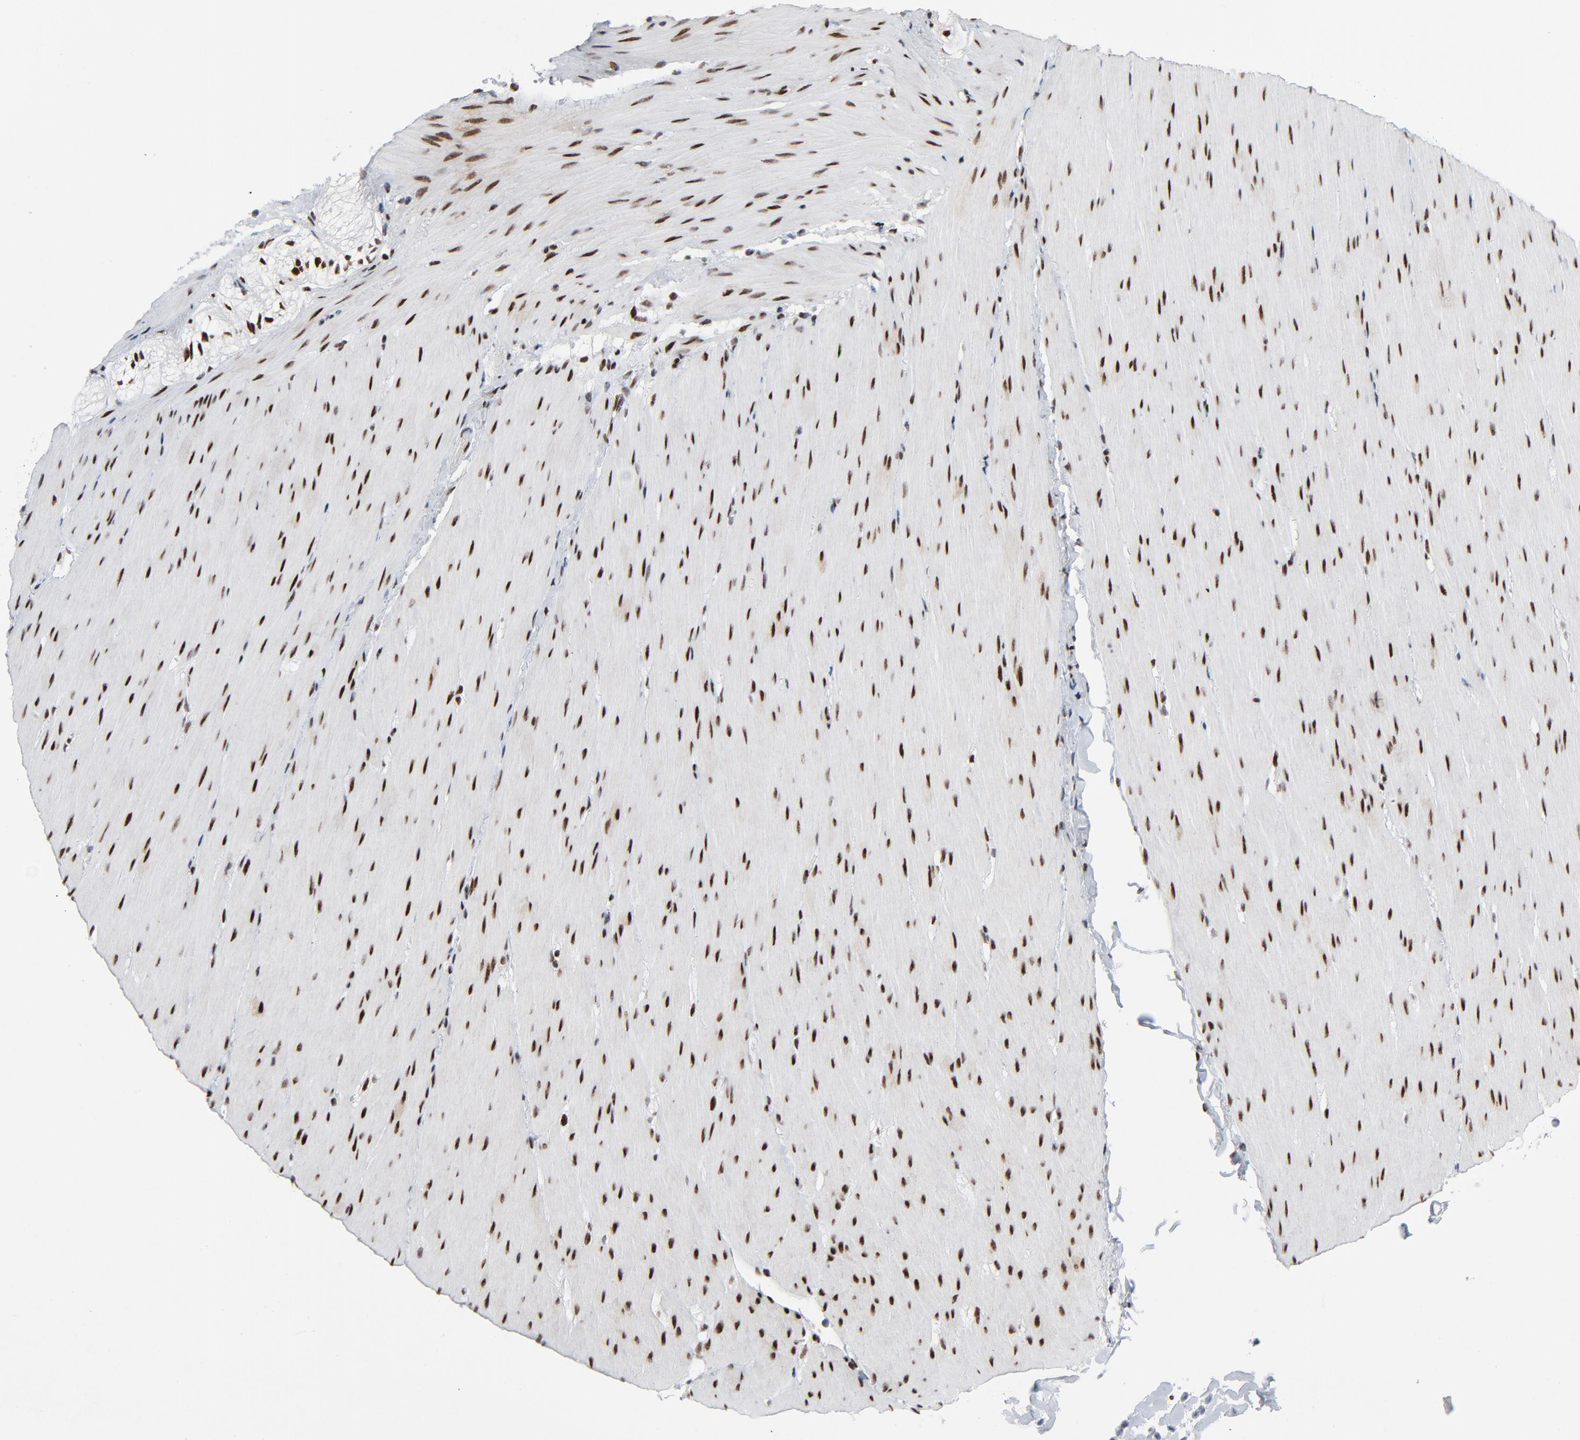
{"staining": {"intensity": "strong", "quantity": ">75%", "location": "nuclear"}, "tissue": "smooth muscle", "cell_type": "Smooth muscle cells", "image_type": "normal", "snomed": [{"axis": "morphology", "description": "Normal tissue, NOS"}, {"axis": "topography", "description": "Smooth muscle"}, {"axis": "topography", "description": "Colon"}], "caption": "Smooth muscle stained for a protein reveals strong nuclear positivity in smooth muscle cells.", "gene": "HSF1", "patient": {"sex": "male", "age": 67}}